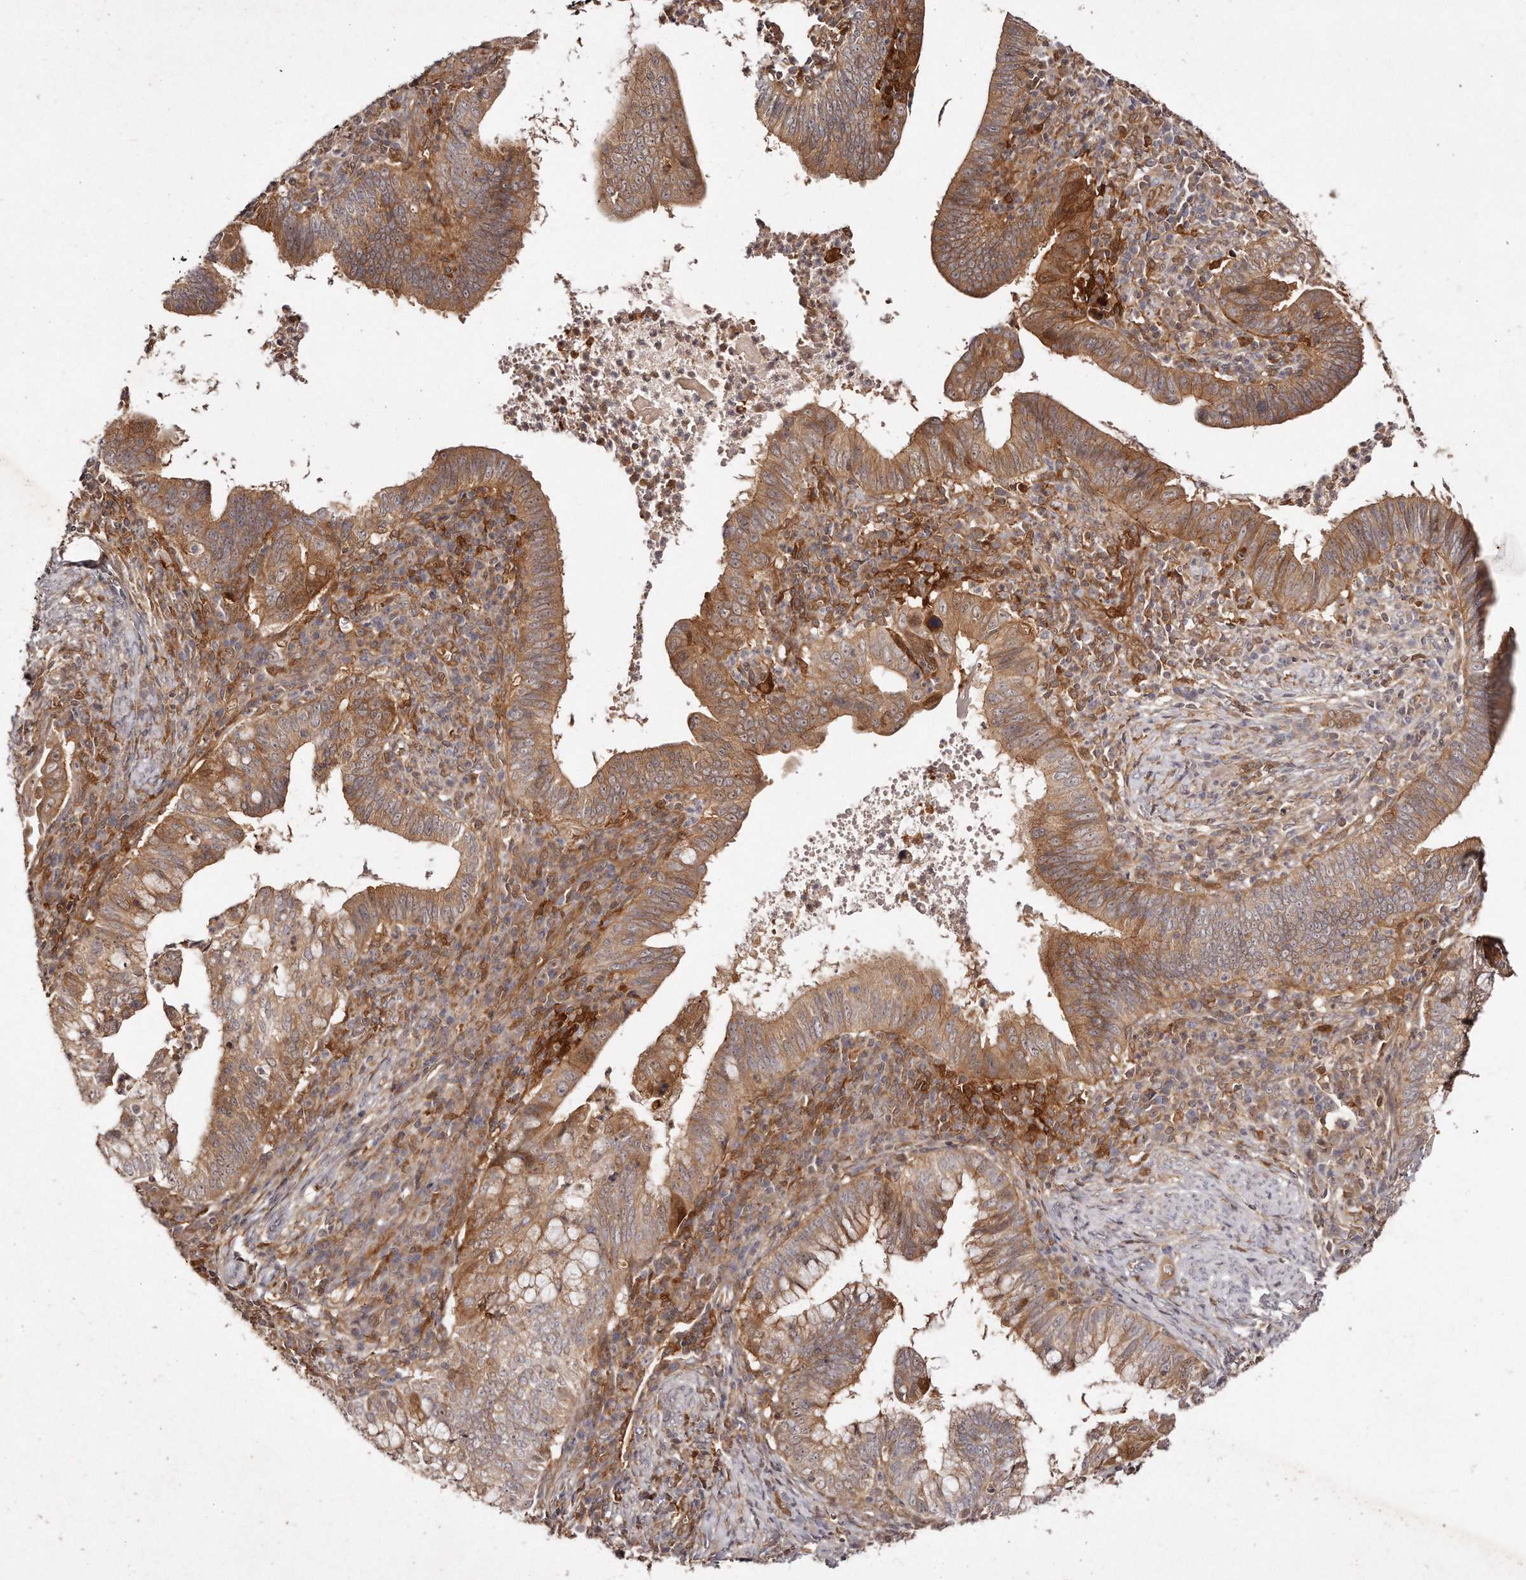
{"staining": {"intensity": "moderate", "quantity": ">75%", "location": "cytoplasmic/membranous"}, "tissue": "cervical cancer", "cell_type": "Tumor cells", "image_type": "cancer", "snomed": [{"axis": "morphology", "description": "Adenocarcinoma, NOS"}, {"axis": "topography", "description": "Cervix"}], "caption": "High-power microscopy captured an immunohistochemistry histopathology image of cervical adenocarcinoma, revealing moderate cytoplasmic/membranous staining in approximately >75% of tumor cells.", "gene": "GBP4", "patient": {"sex": "female", "age": 36}}